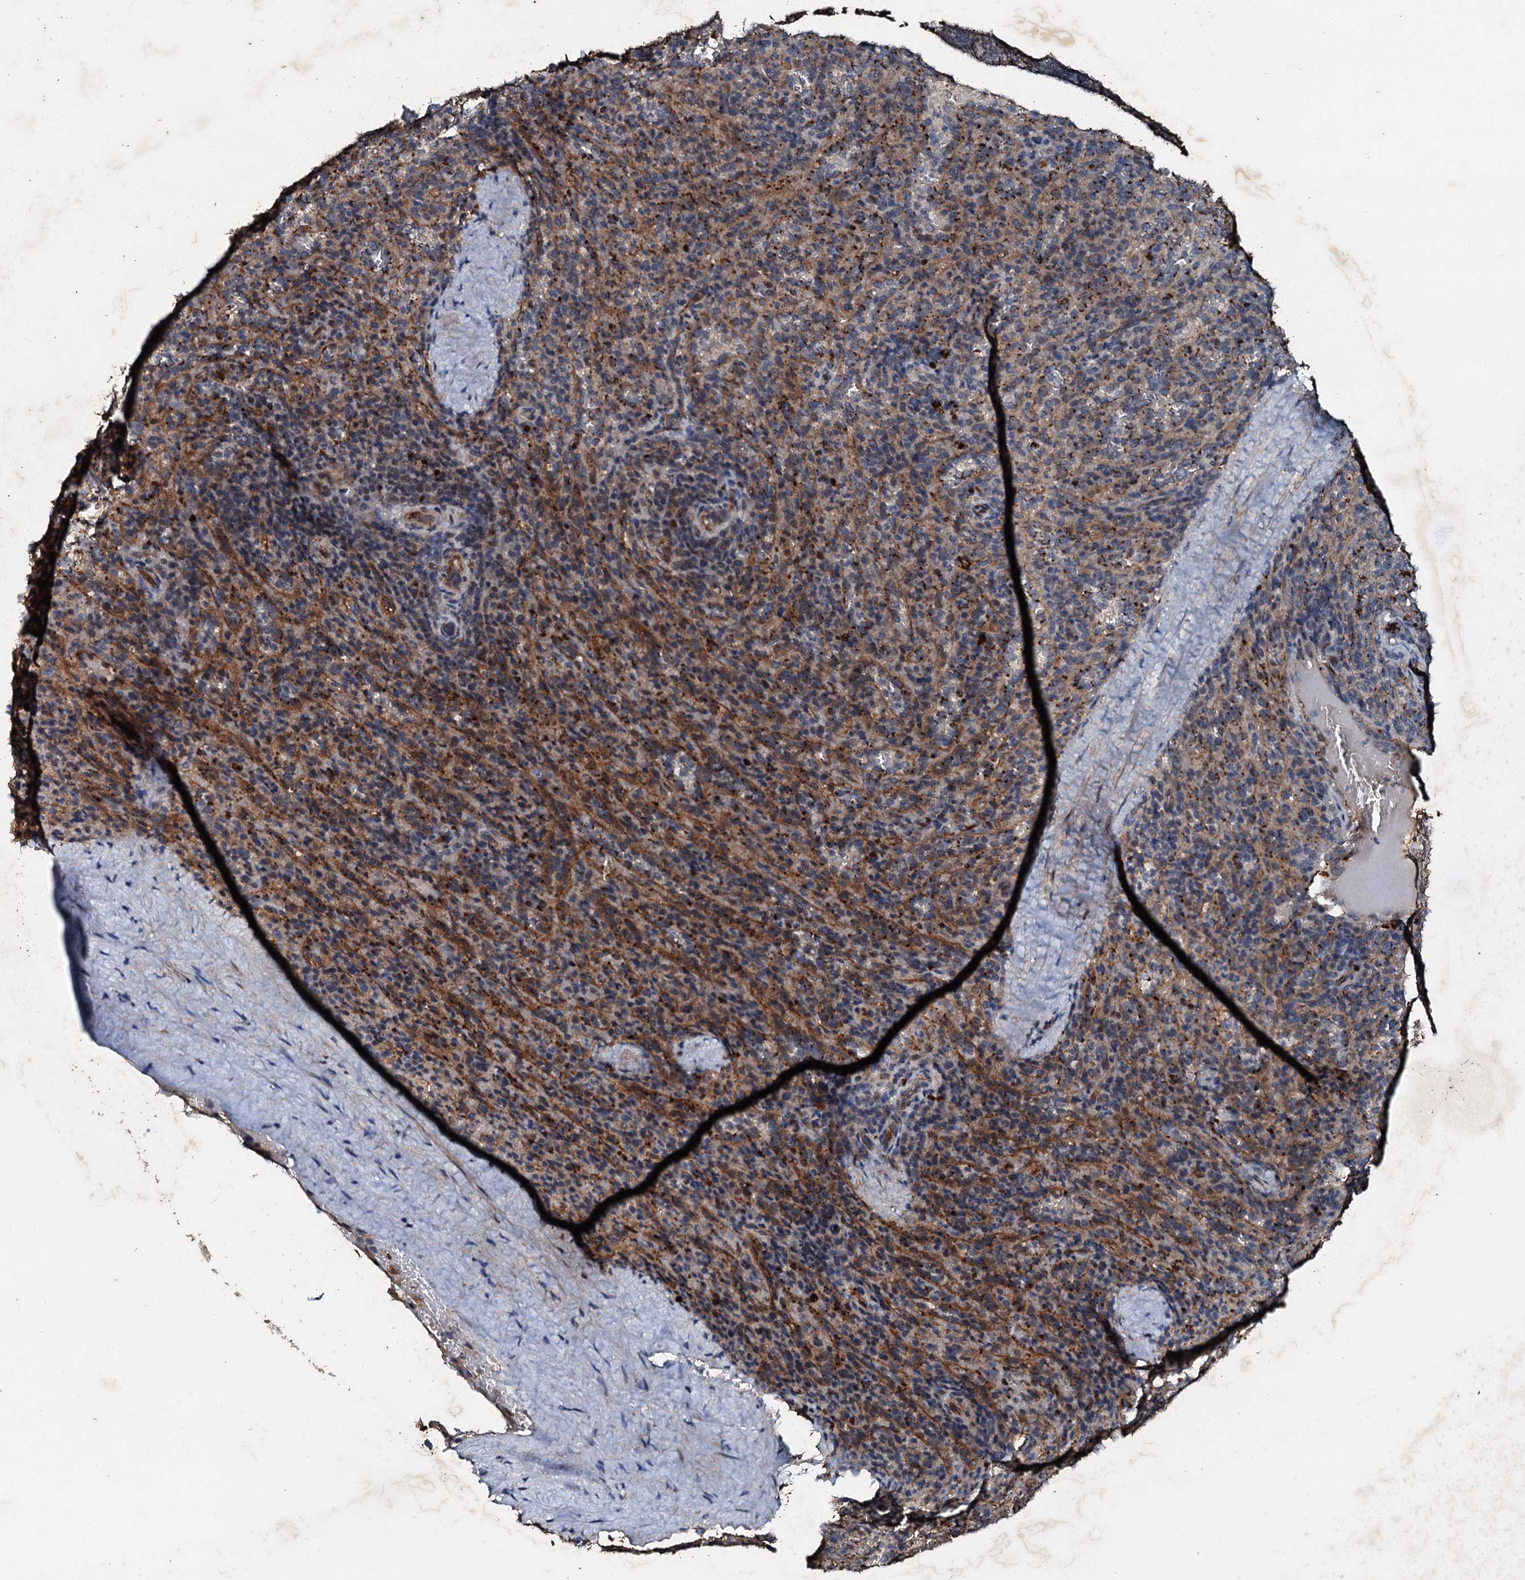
{"staining": {"intensity": "negative", "quantity": "none", "location": "none"}, "tissue": "spleen", "cell_type": "Cells in red pulp", "image_type": "normal", "snomed": [{"axis": "morphology", "description": "Normal tissue, NOS"}, {"axis": "topography", "description": "Spleen"}], "caption": "The histopathology image displays no staining of cells in red pulp in normal spleen. (Immunohistochemistry, brightfield microscopy, high magnification).", "gene": "ADAMTS10", "patient": {"sex": "female", "age": 21}}